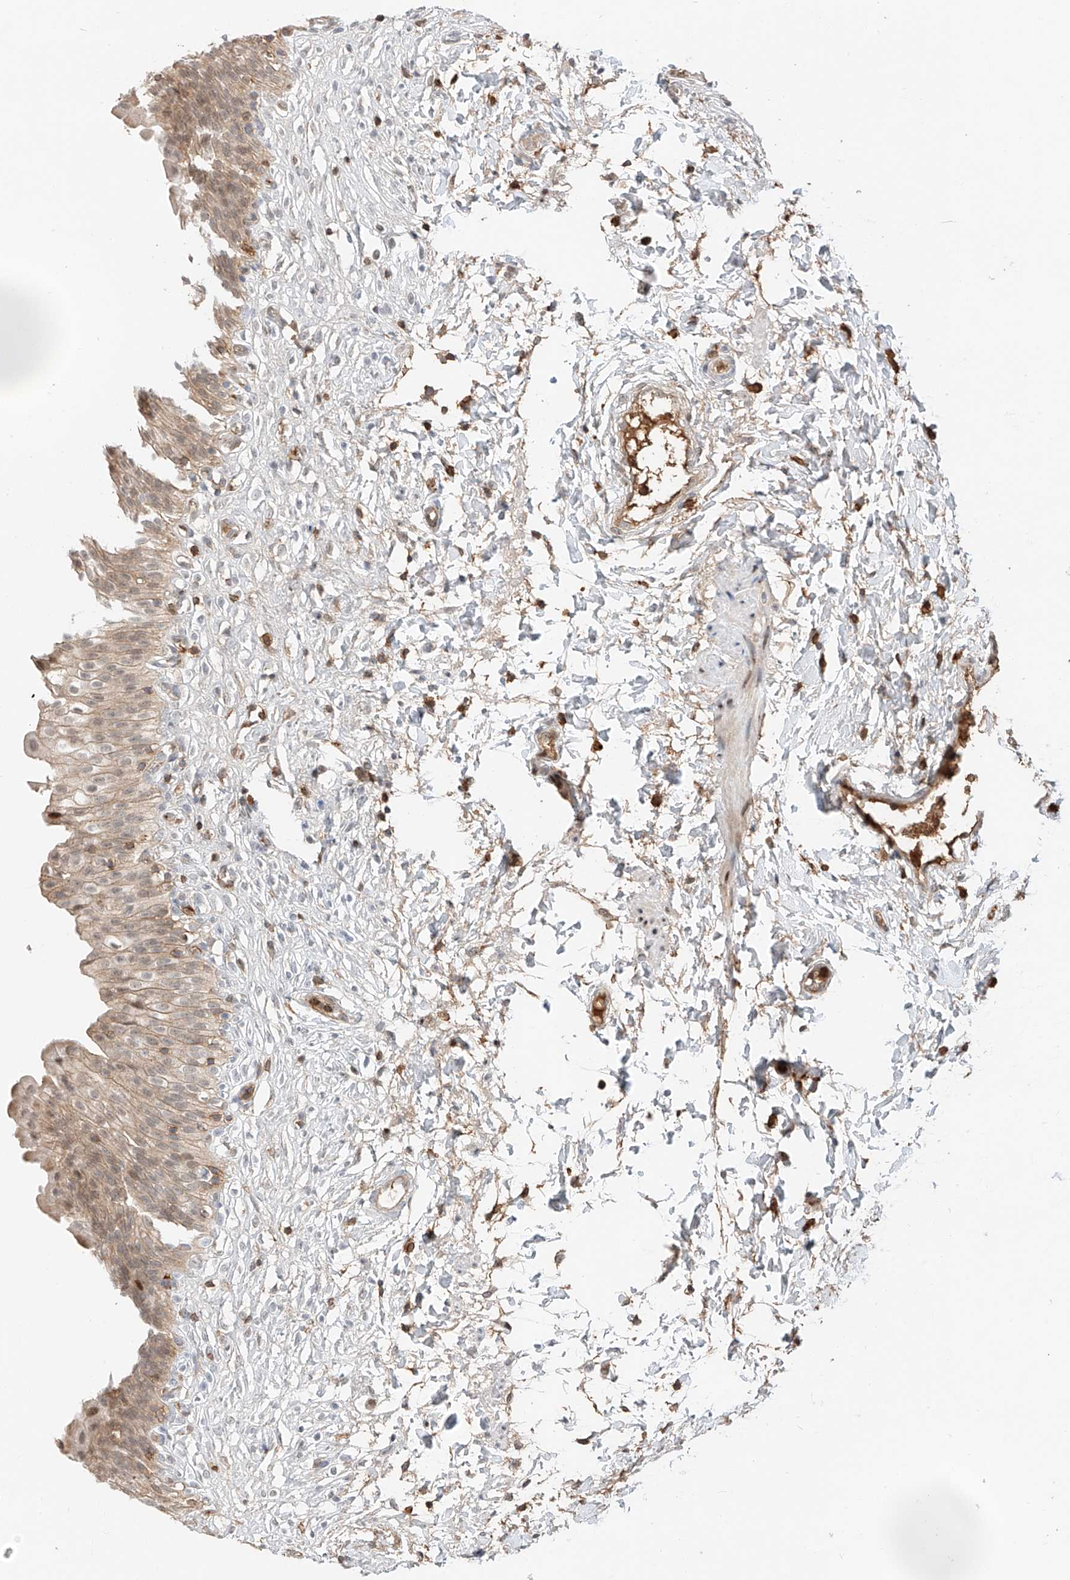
{"staining": {"intensity": "moderate", "quantity": "25%-75%", "location": "cytoplasmic/membranous,nuclear"}, "tissue": "urinary bladder", "cell_type": "Urothelial cells", "image_type": "normal", "snomed": [{"axis": "morphology", "description": "Normal tissue, NOS"}, {"axis": "topography", "description": "Urinary bladder"}], "caption": "This image exhibits normal urinary bladder stained with immunohistochemistry to label a protein in brown. The cytoplasmic/membranous,nuclear of urothelial cells show moderate positivity for the protein. Nuclei are counter-stained blue.", "gene": "CEP162", "patient": {"sex": "male", "age": 55}}